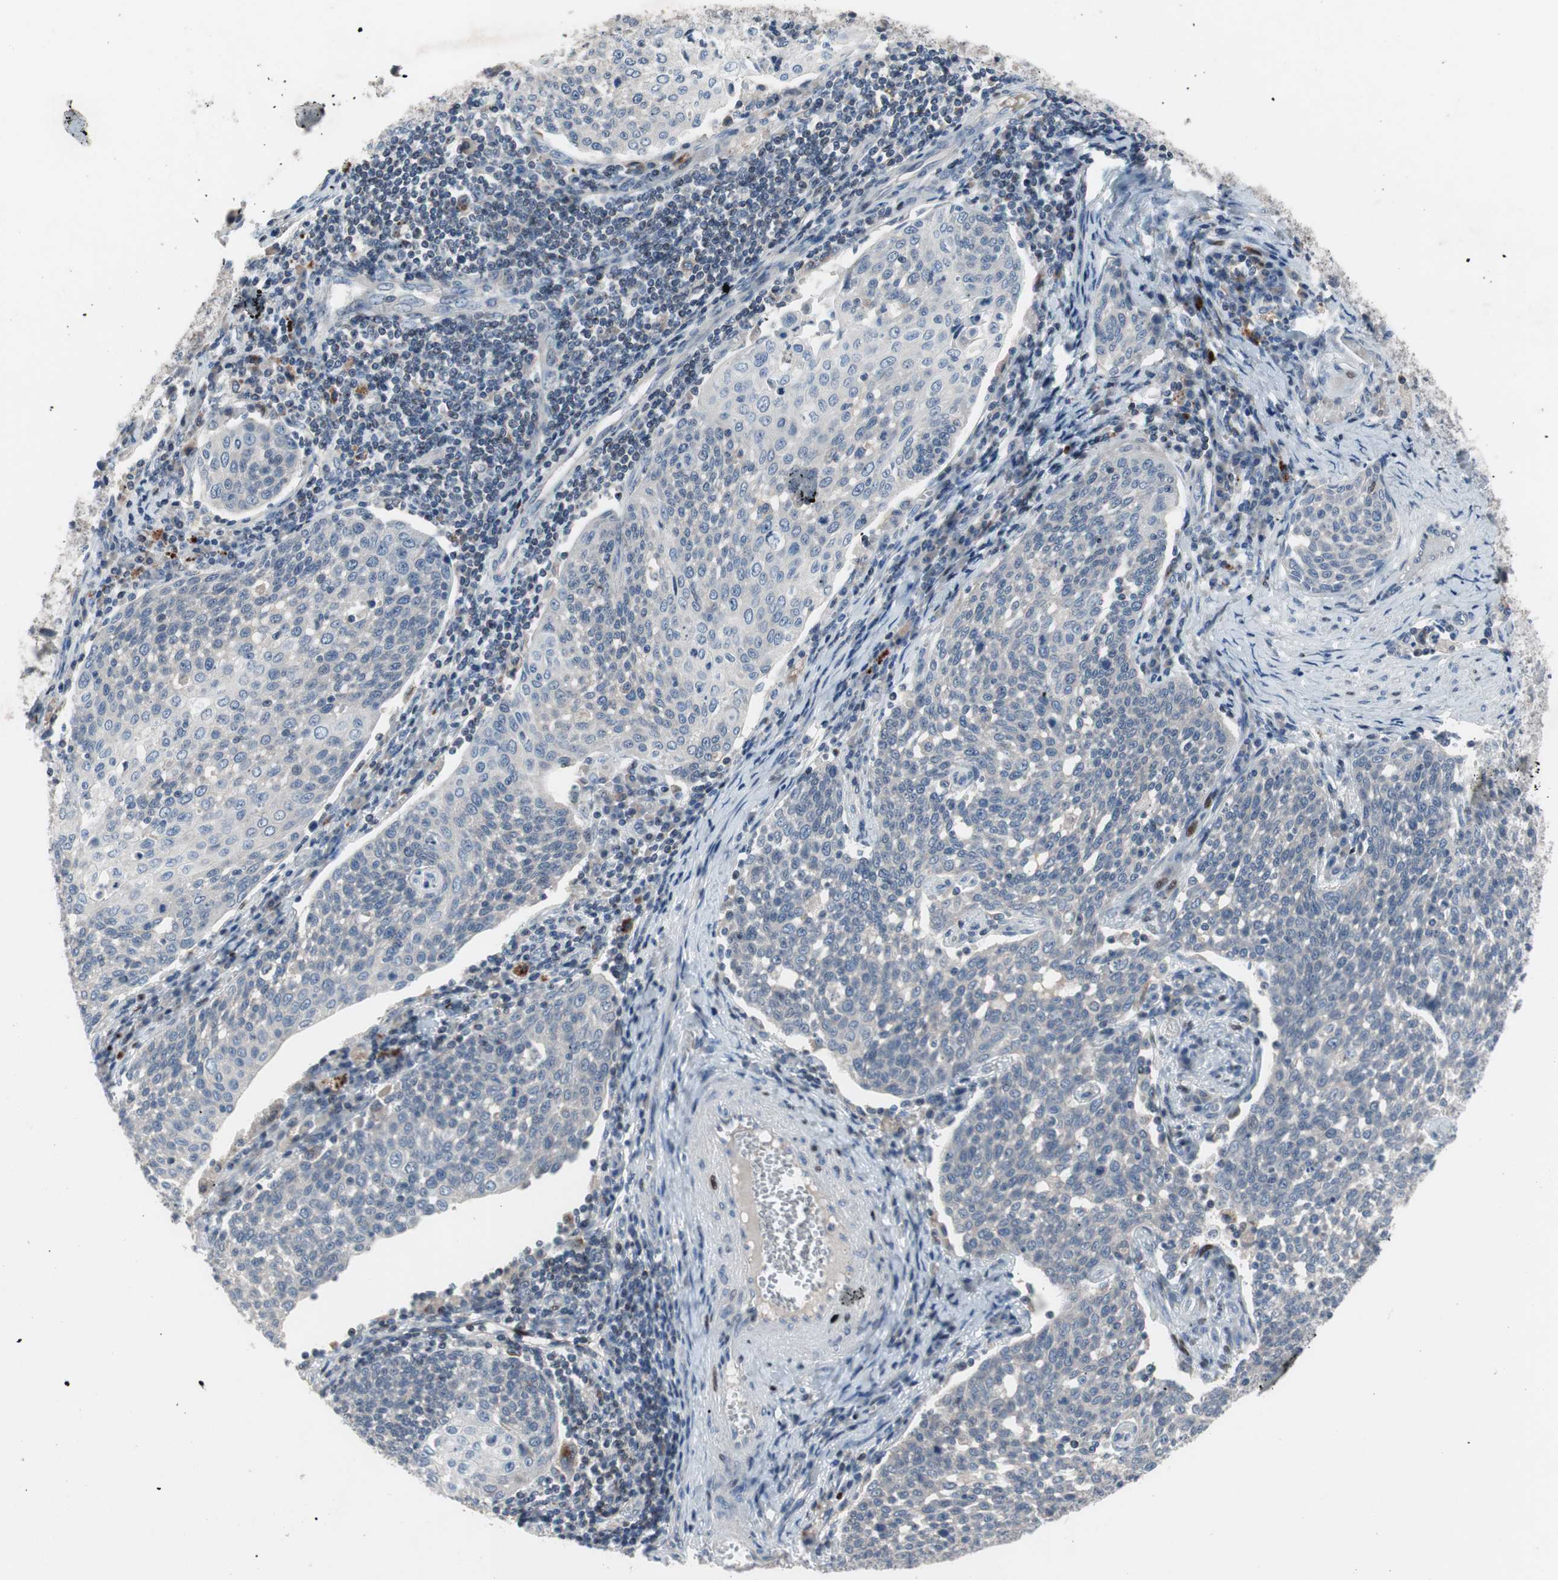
{"staining": {"intensity": "weak", "quantity": "<25%", "location": "cytoplasmic/membranous"}, "tissue": "cervical cancer", "cell_type": "Tumor cells", "image_type": "cancer", "snomed": [{"axis": "morphology", "description": "Squamous cell carcinoma, NOS"}, {"axis": "topography", "description": "Cervix"}], "caption": "Tumor cells are negative for protein expression in human cervical squamous cell carcinoma.", "gene": "MUTYH", "patient": {"sex": "female", "age": 34}}